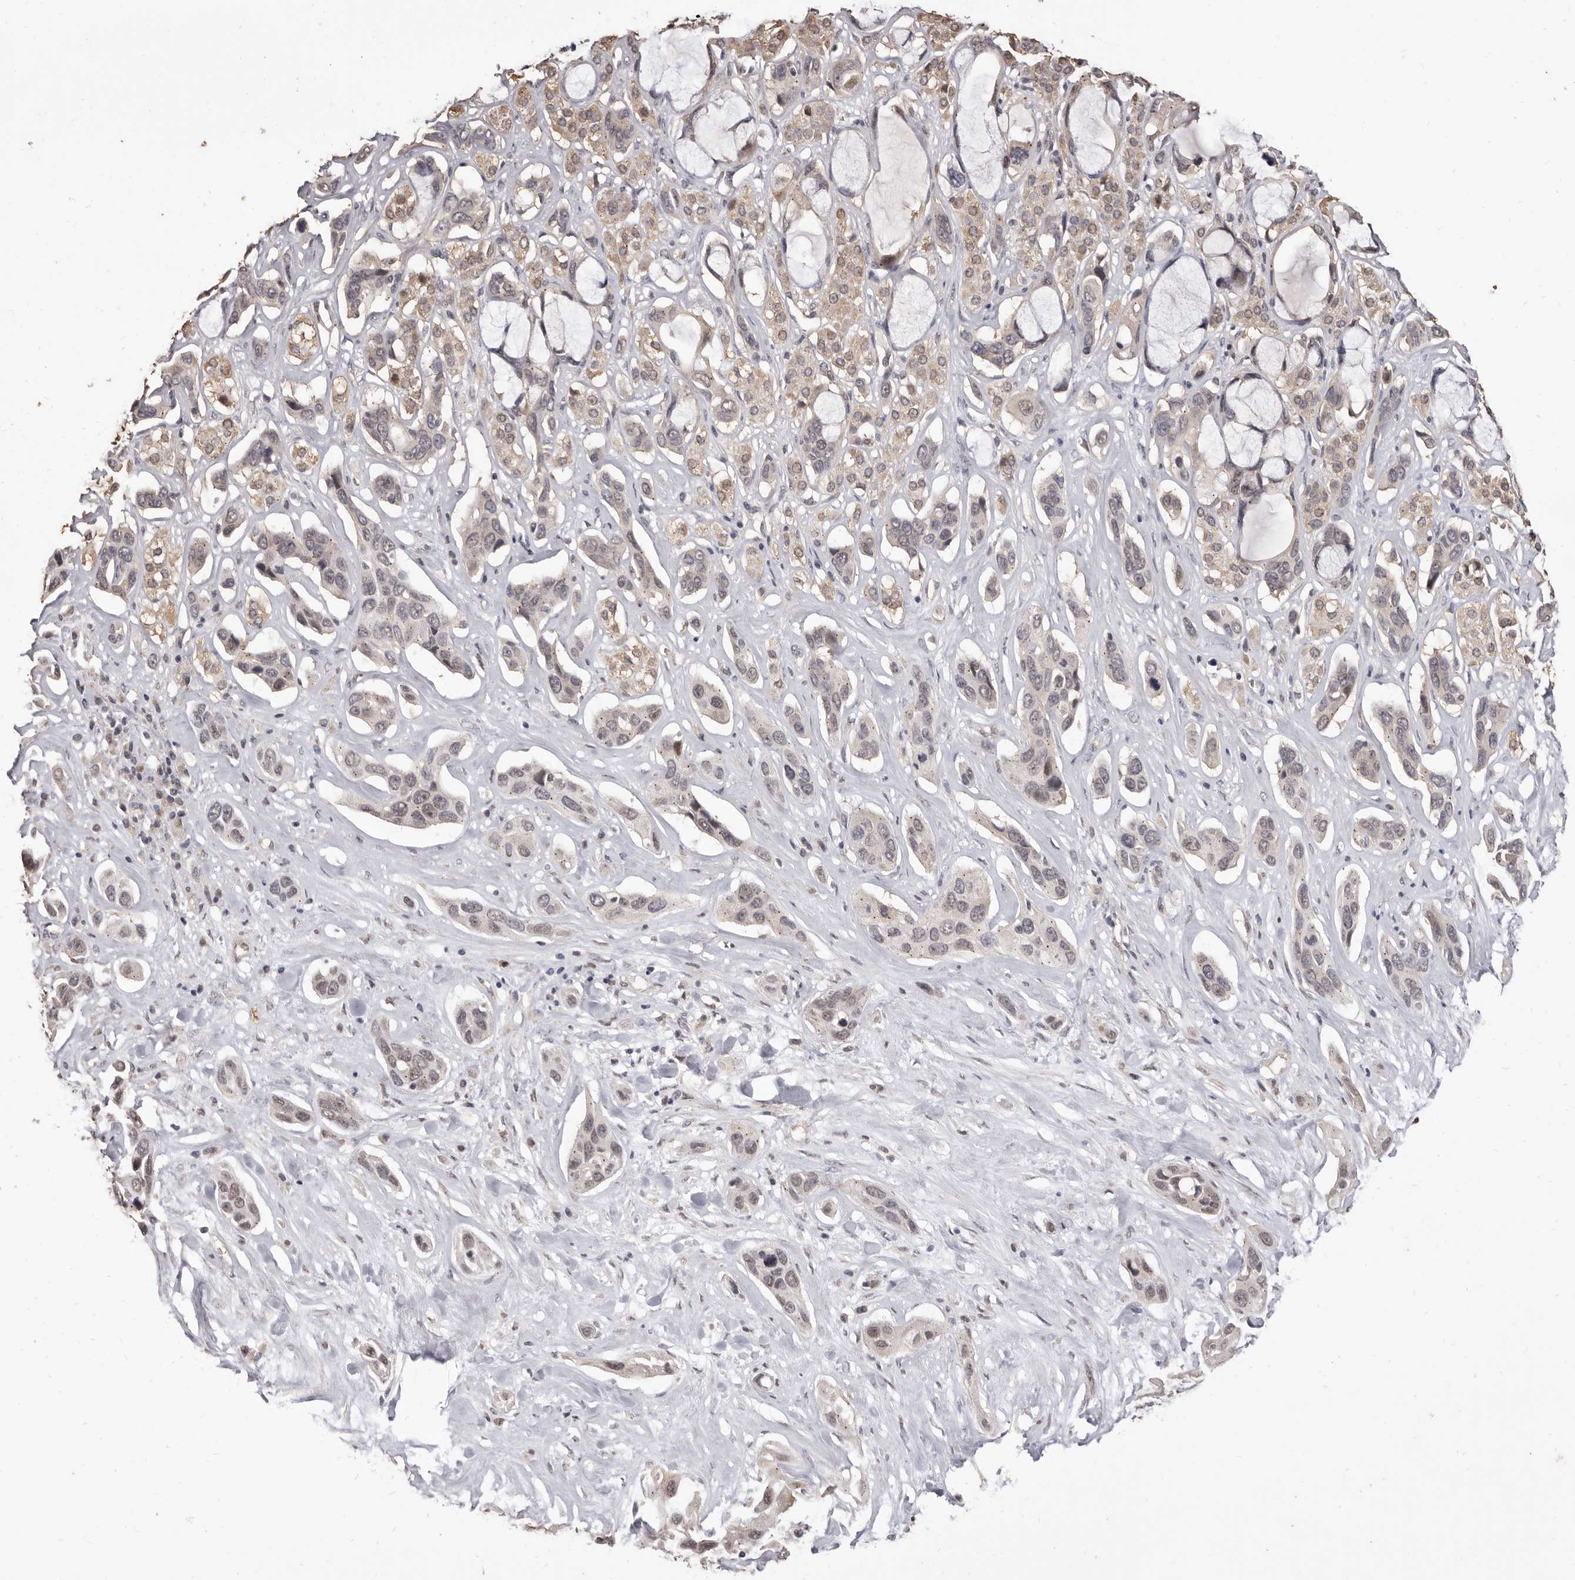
{"staining": {"intensity": "weak", "quantity": "<25%", "location": "cytoplasmic/membranous"}, "tissue": "pancreatic cancer", "cell_type": "Tumor cells", "image_type": "cancer", "snomed": [{"axis": "morphology", "description": "Adenocarcinoma, NOS"}, {"axis": "topography", "description": "Pancreas"}], "caption": "This image is of pancreatic adenocarcinoma stained with IHC to label a protein in brown with the nuclei are counter-stained blue. There is no staining in tumor cells.", "gene": "INAVA", "patient": {"sex": "female", "age": 60}}